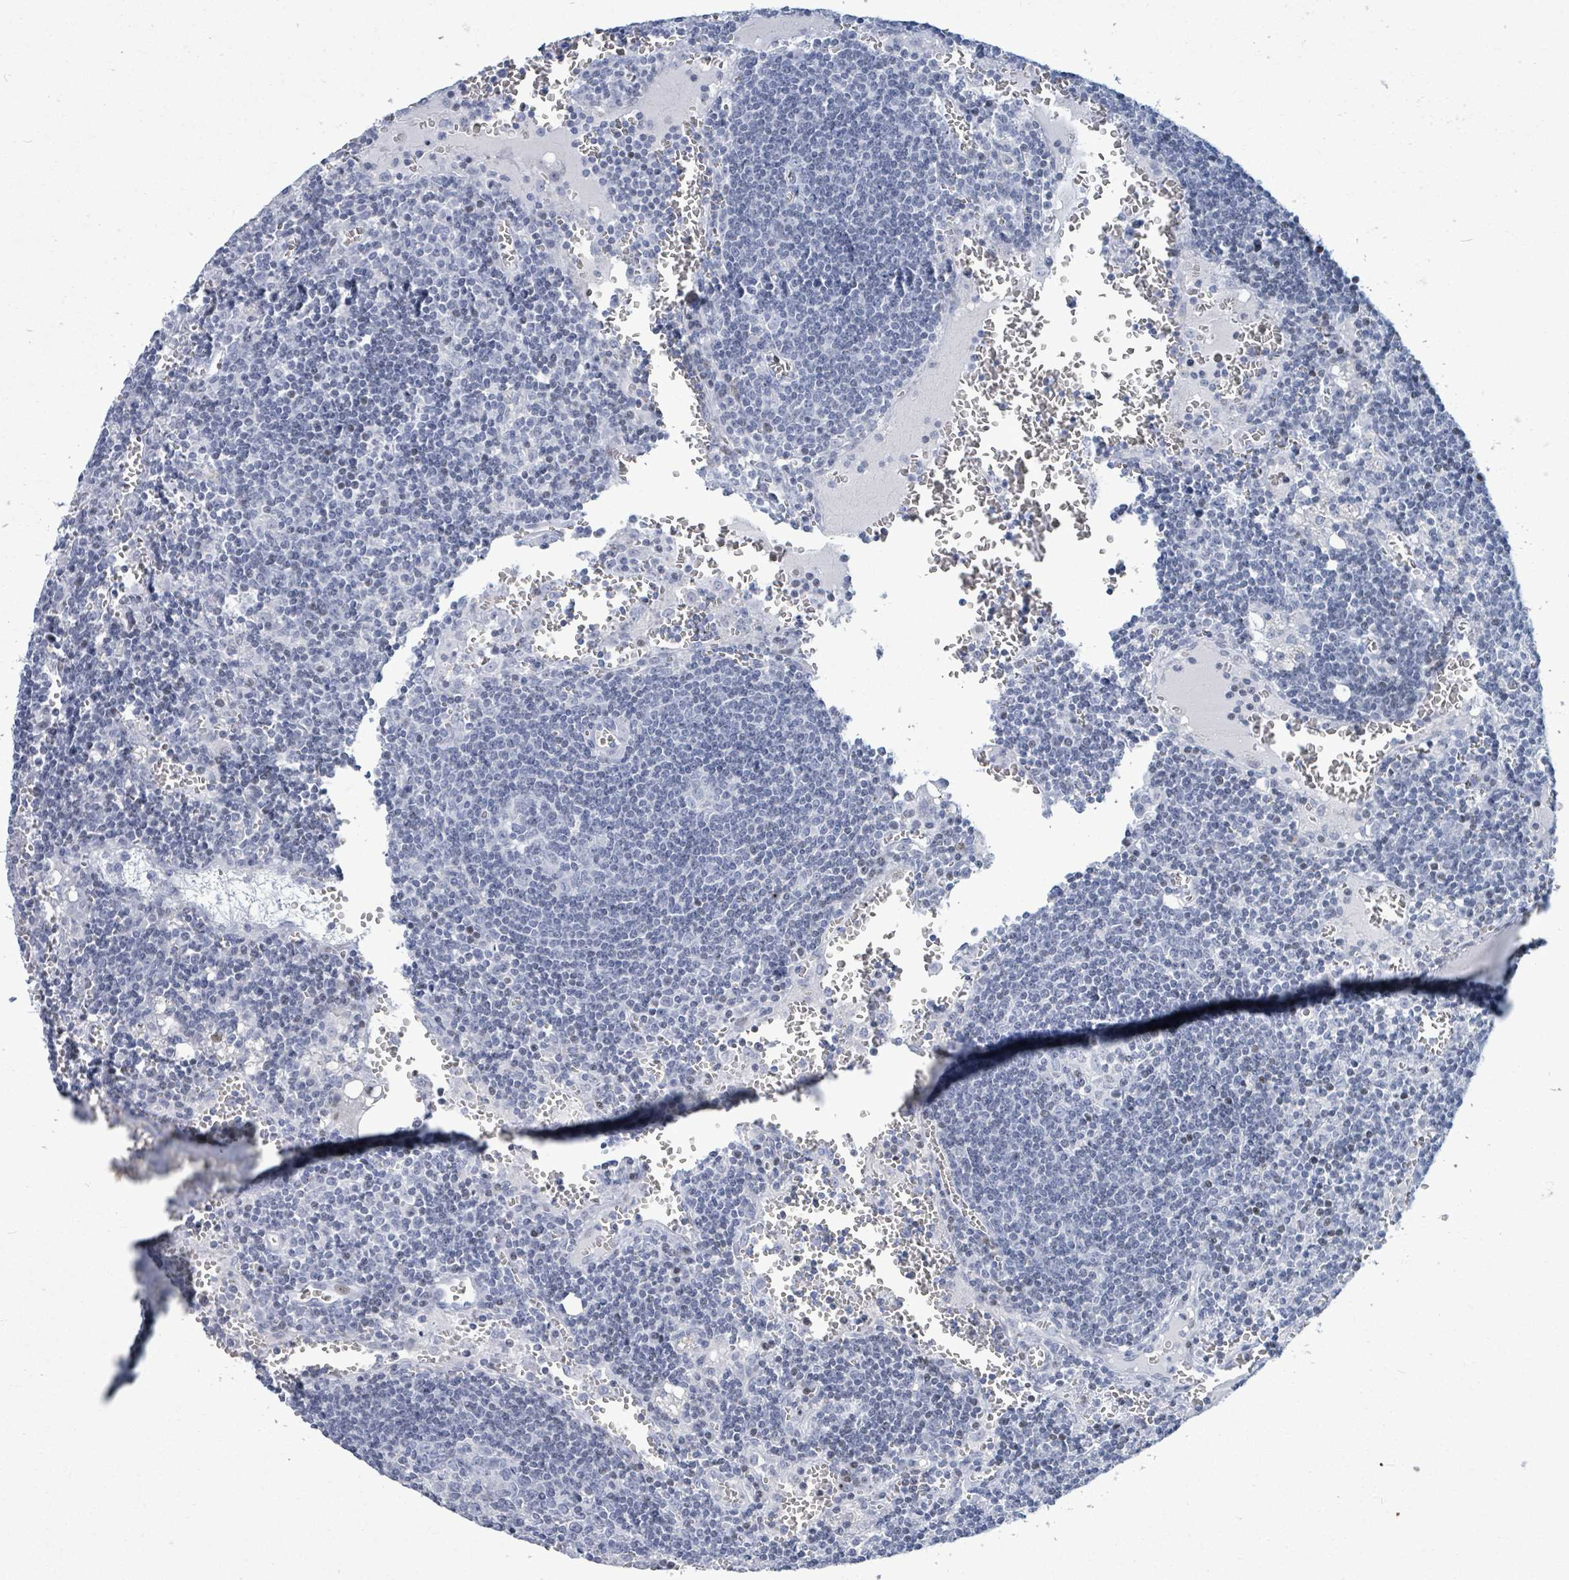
{"staining": {"intensity": "moderate", "quantity": "<25%", "location": "nuclear"}, "tissue": "lymph node", "cell_type": "Germinal center cells", "image_type": "normal", "snomed": [{"axis": "morphology", "description": "Normal tissue, NOS"}, {"axis": "topography", "description": "Lymph node"}], "caption": "Brown immunohistochemical staining in benign human lymph node shows moderate nuclear expression in approximately <25% of germinal center cells.", "gene": "MALL", "patient": {"sex": "female", "age": 73}}